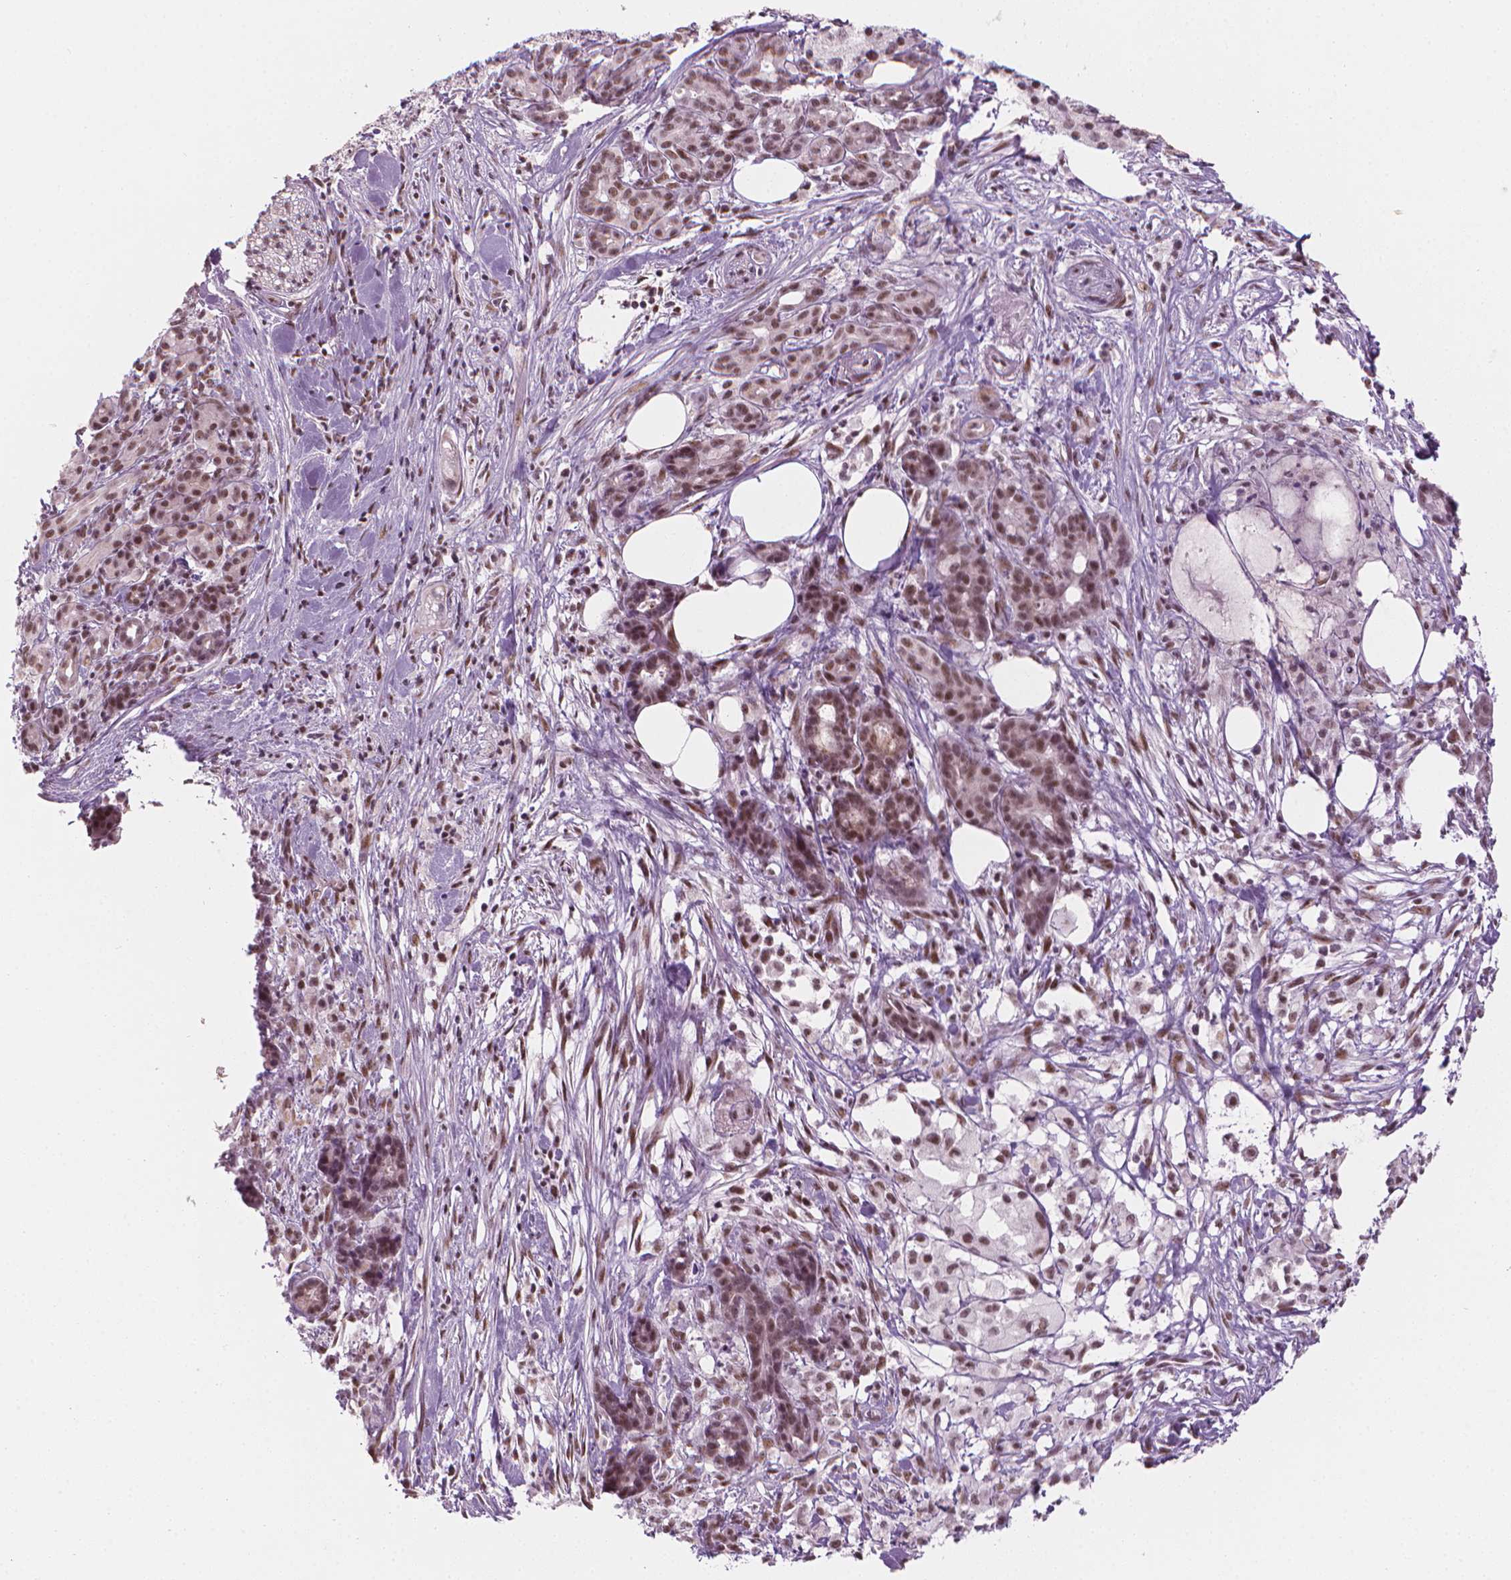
{"staining": {"intensity": "strong", "quantity": ">75%", "location": "nuclear"}, "tissue": "pancreatic cancer", "cell_type": "Tumor cells", "image_type": "cancer", "snomed": [{"axis": "morphology", "description": "Adenocarcinoma, NOS"}, {"axis": "topography", "description": "Pancreas"}], "caption": "A brown stain labels strong nuclear staining of a protein in pancreatic adenocarcinoma tumor cells. Nuclei are stained in blue.", "gene": "ELF2", "patient": {"sex": "female", "age": 66}}